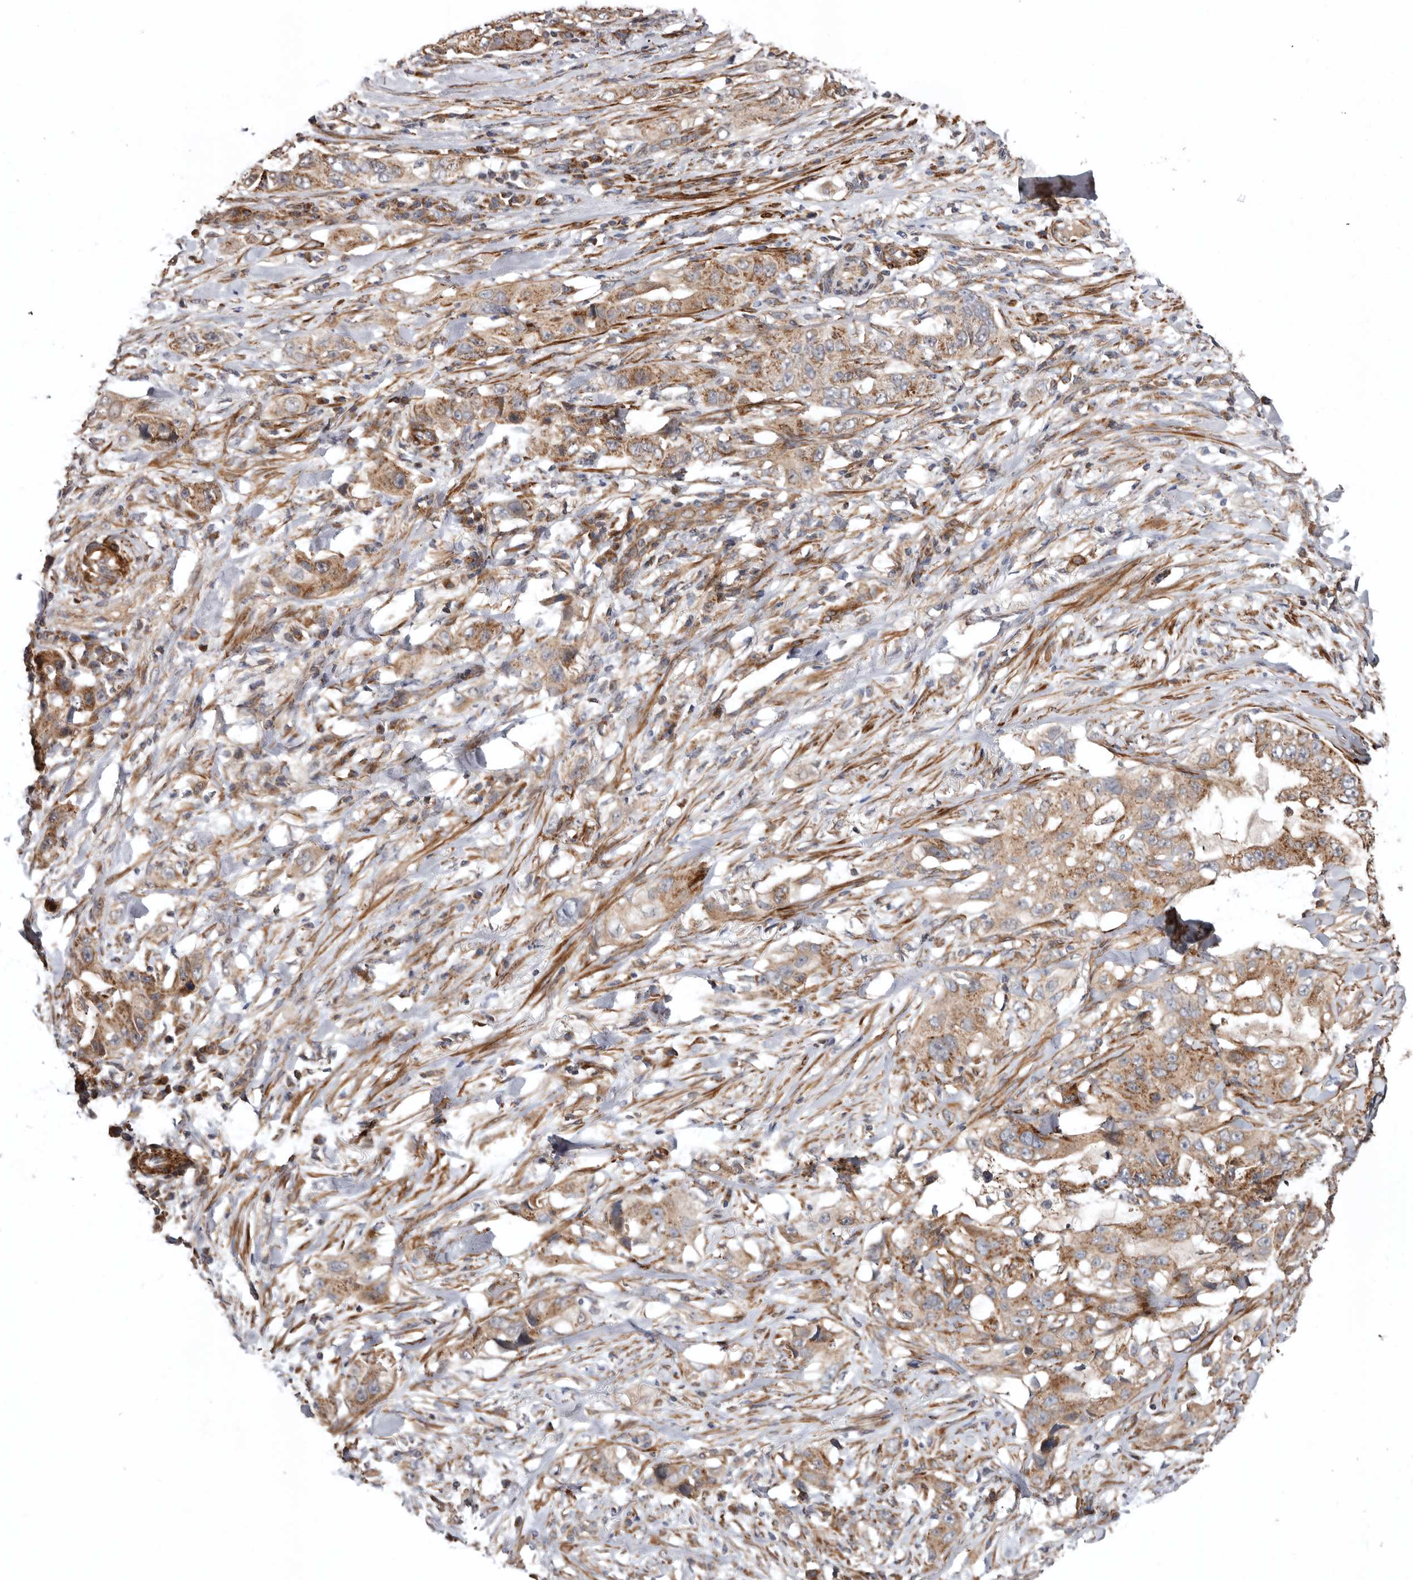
{"staining": {"intensity": "moderate", "quantity": ">75%", "location": "cytoplasmic/membranous"}, "tissue": "lung cancer", "cell_type": "Tumor cells", "image_type": "cancer", "snomed": [{"axis": "morphology", "description": "Adenocarcinoma, NOS"}, {"axis": "topography", "description": "Lung"}], "caption": "Moderate cytoplasmic/membranous protein staining is seen in about >75% of tumor cells in lung cancer (adenocarcinoma).", "gene": "PROKR1", "patient": {"sex": "female", "age": 51}}